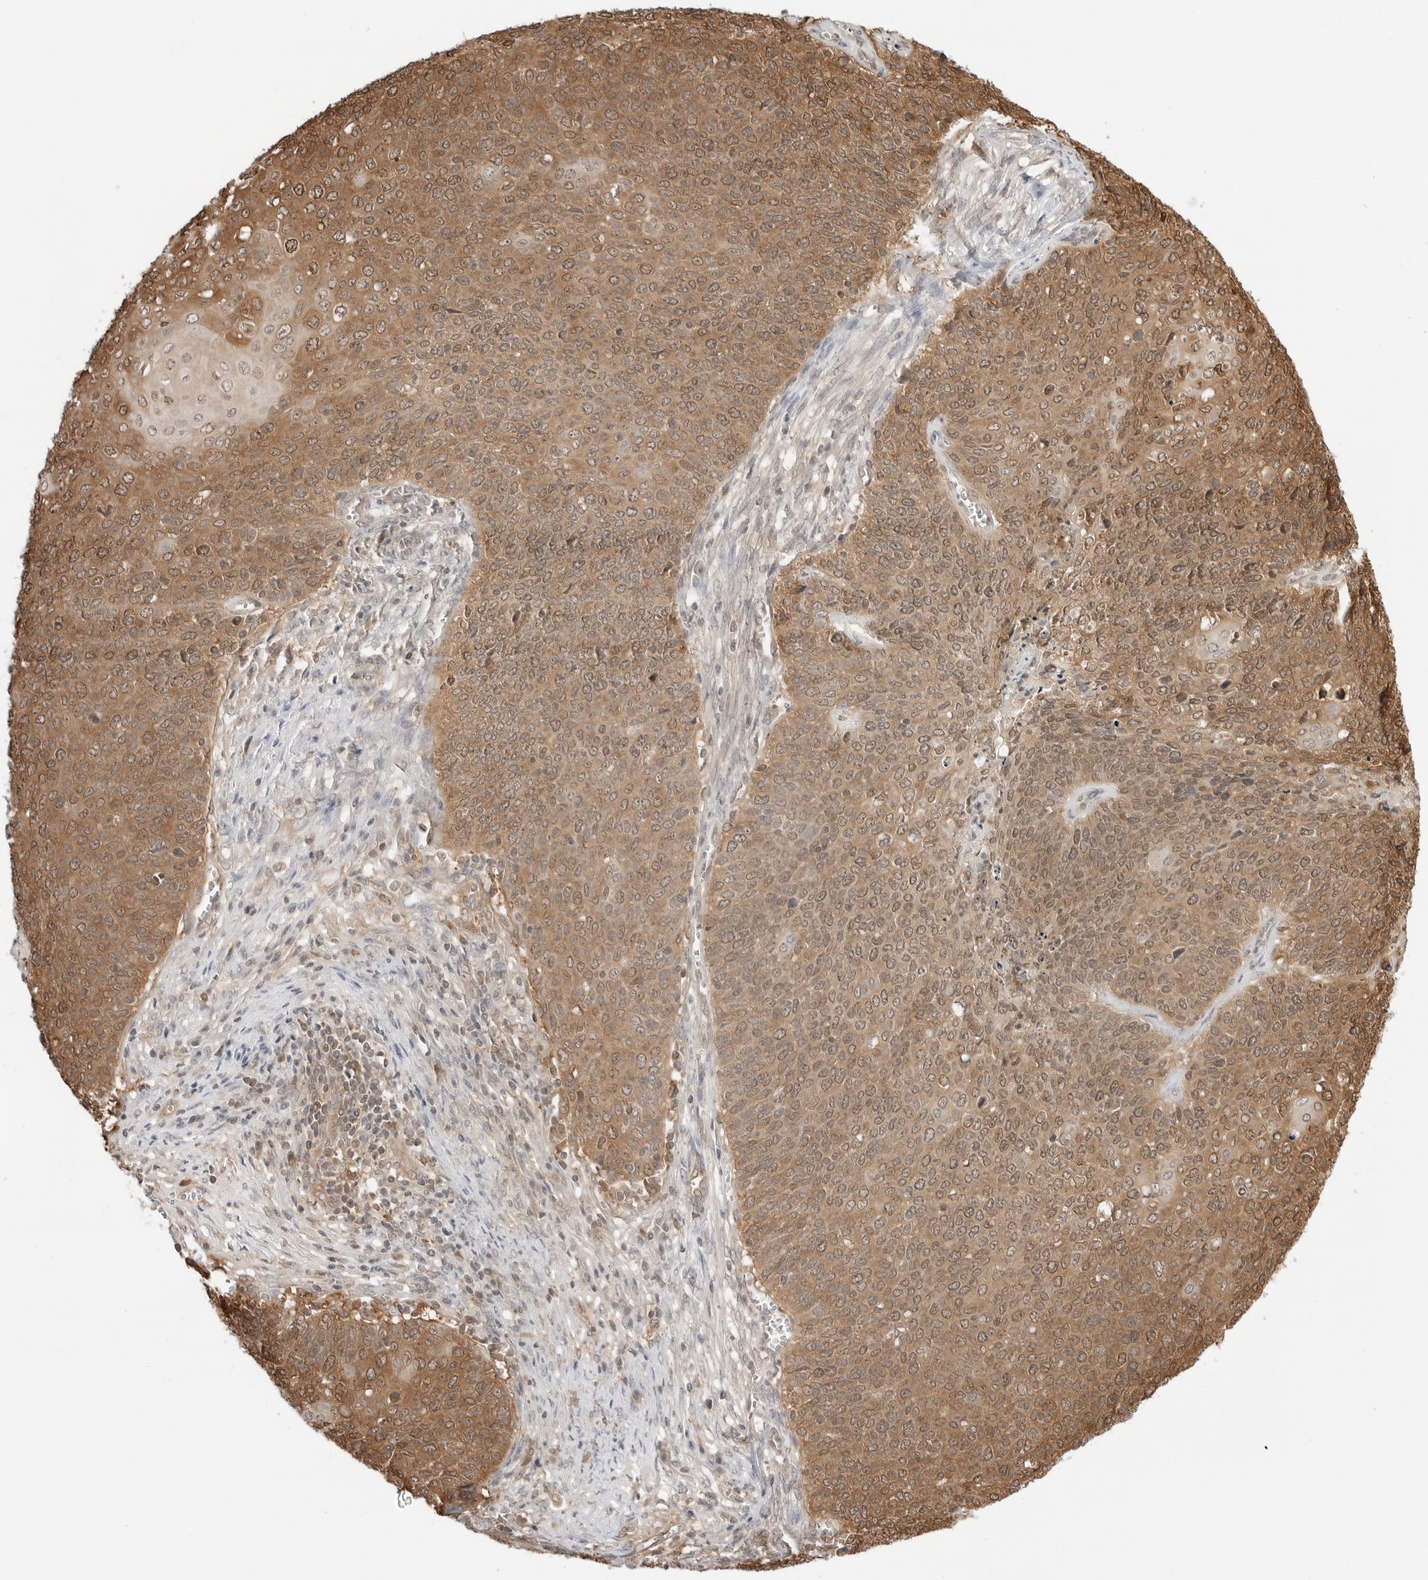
{"staining": {"intensity": "moderate", "quantity": ">75%", "location": "cytoplasmic/membranous,nuclear"}, "tissue": "cervical cancer", "cell_type": "Tumor cells", "image_type": "cancer", "snomed": [{"axis": "morphology", "description": "Squamous cell carcinoma, NOS"}, {"axis": "topography", "description": "Cervix"}], "caption": "About >75% of tumor cells in squamous cell carcinoma (cervical) demonstrate moderate cytoplasmic/membranous and nuclear protein staining as visualized by brown immunohistochemical staining.", "gene": "NUDC", "patient": {"sex": "female", "age": 39}}